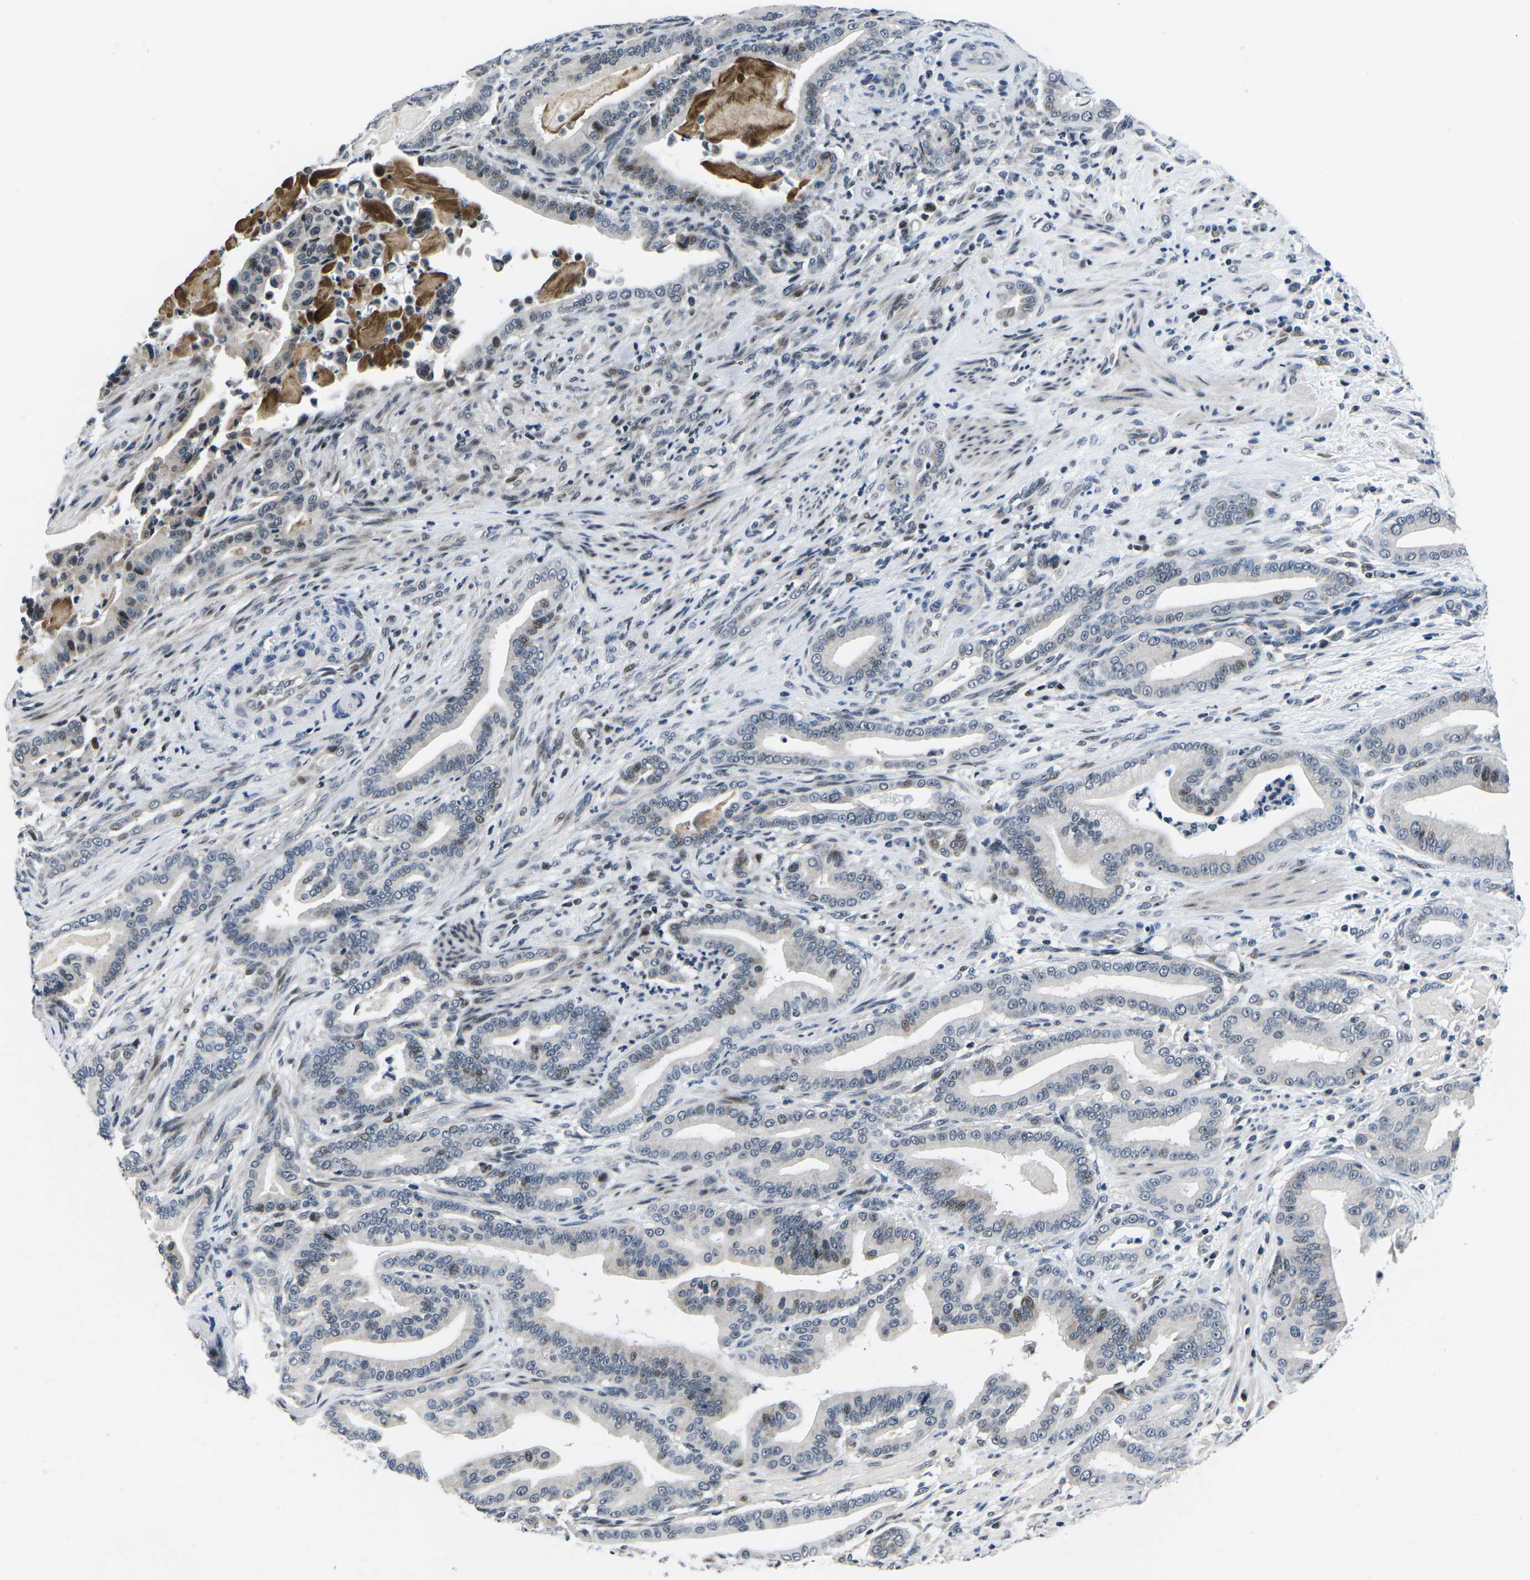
{"staining": {"intensity": "moderate", "quantity": "25%-75%", "location": "nuclear"}, "tissue": "pancreatic cancer", "cell_type": "Tumor cells", "image_type": "cancer", "snomed": [{"axis": "morphology", "description": "Normal tissue, NOS"}, {"axis": "morphology", "description": "Adenocarcinoma, NOS"}, {"axis": "topography", "description": "Pancreas"}], "caption": "A brown stain labels moderate nuclear staining of a protein in pancreatic cancer (adenocarcinoma) tumor cells.", "gene": "CDC73", "patient": {"sex": "male", "age": 63}}